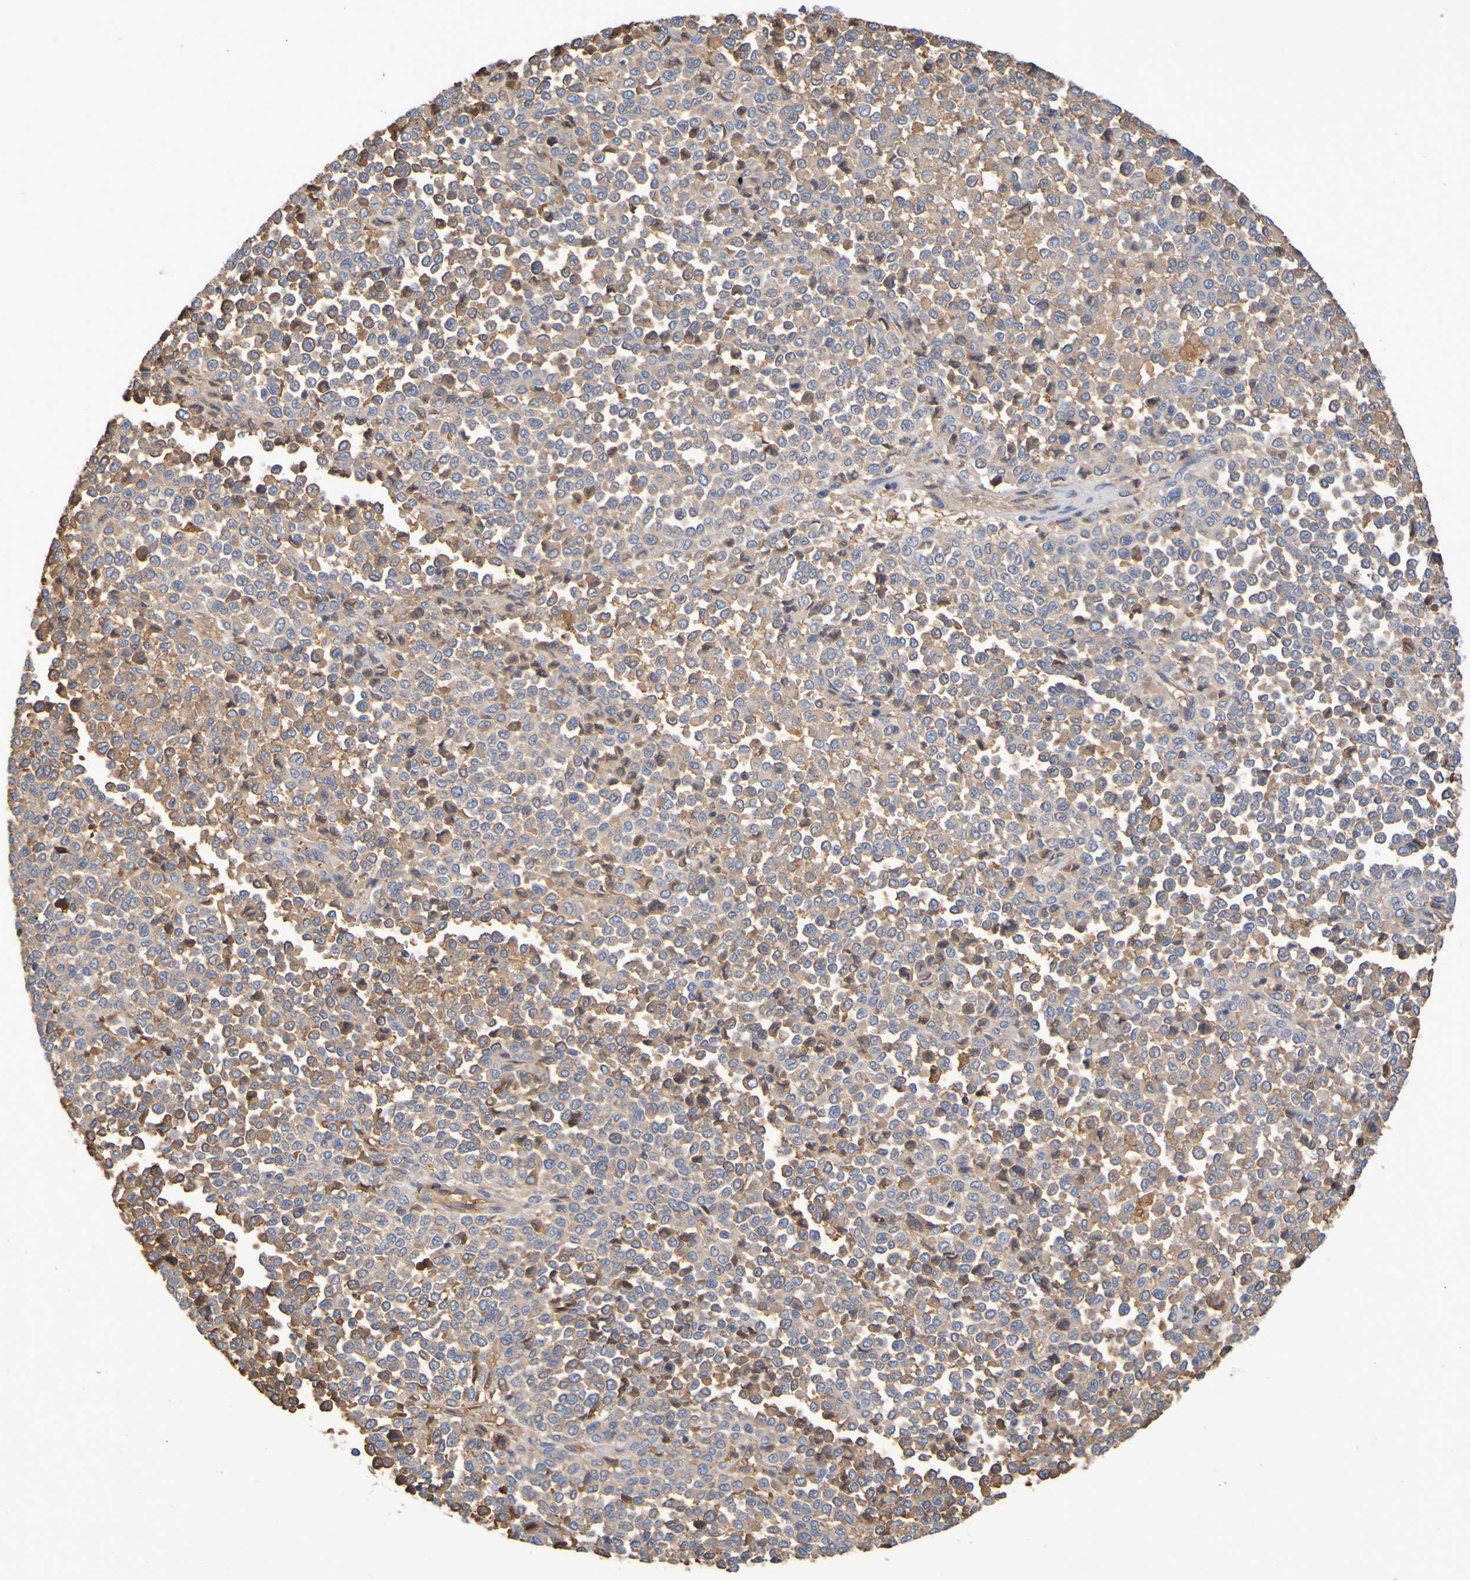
{"staining": {"intensity": "moderate", "quantity": ">75%", "location": "cytoplasmic/membranous"}, "tissue": "melanoma", "cell_type": "Tumor cells", "image_type": "cancer", "snomed": [{"axis": "morphology", "description": "Malignant melanoma, Metastatic site"}, {"axis": "topography", "description": "Pancreas"}], "caption": "Malignant melanoma (metastatic site) was stained to show a protein in brown. There is medium levels of moderate cytoplasmic/membranous positivity in approximately >75% of tumor cells.", "gene": "GAB3", "patient": {"sex": "female", "age": 30}}